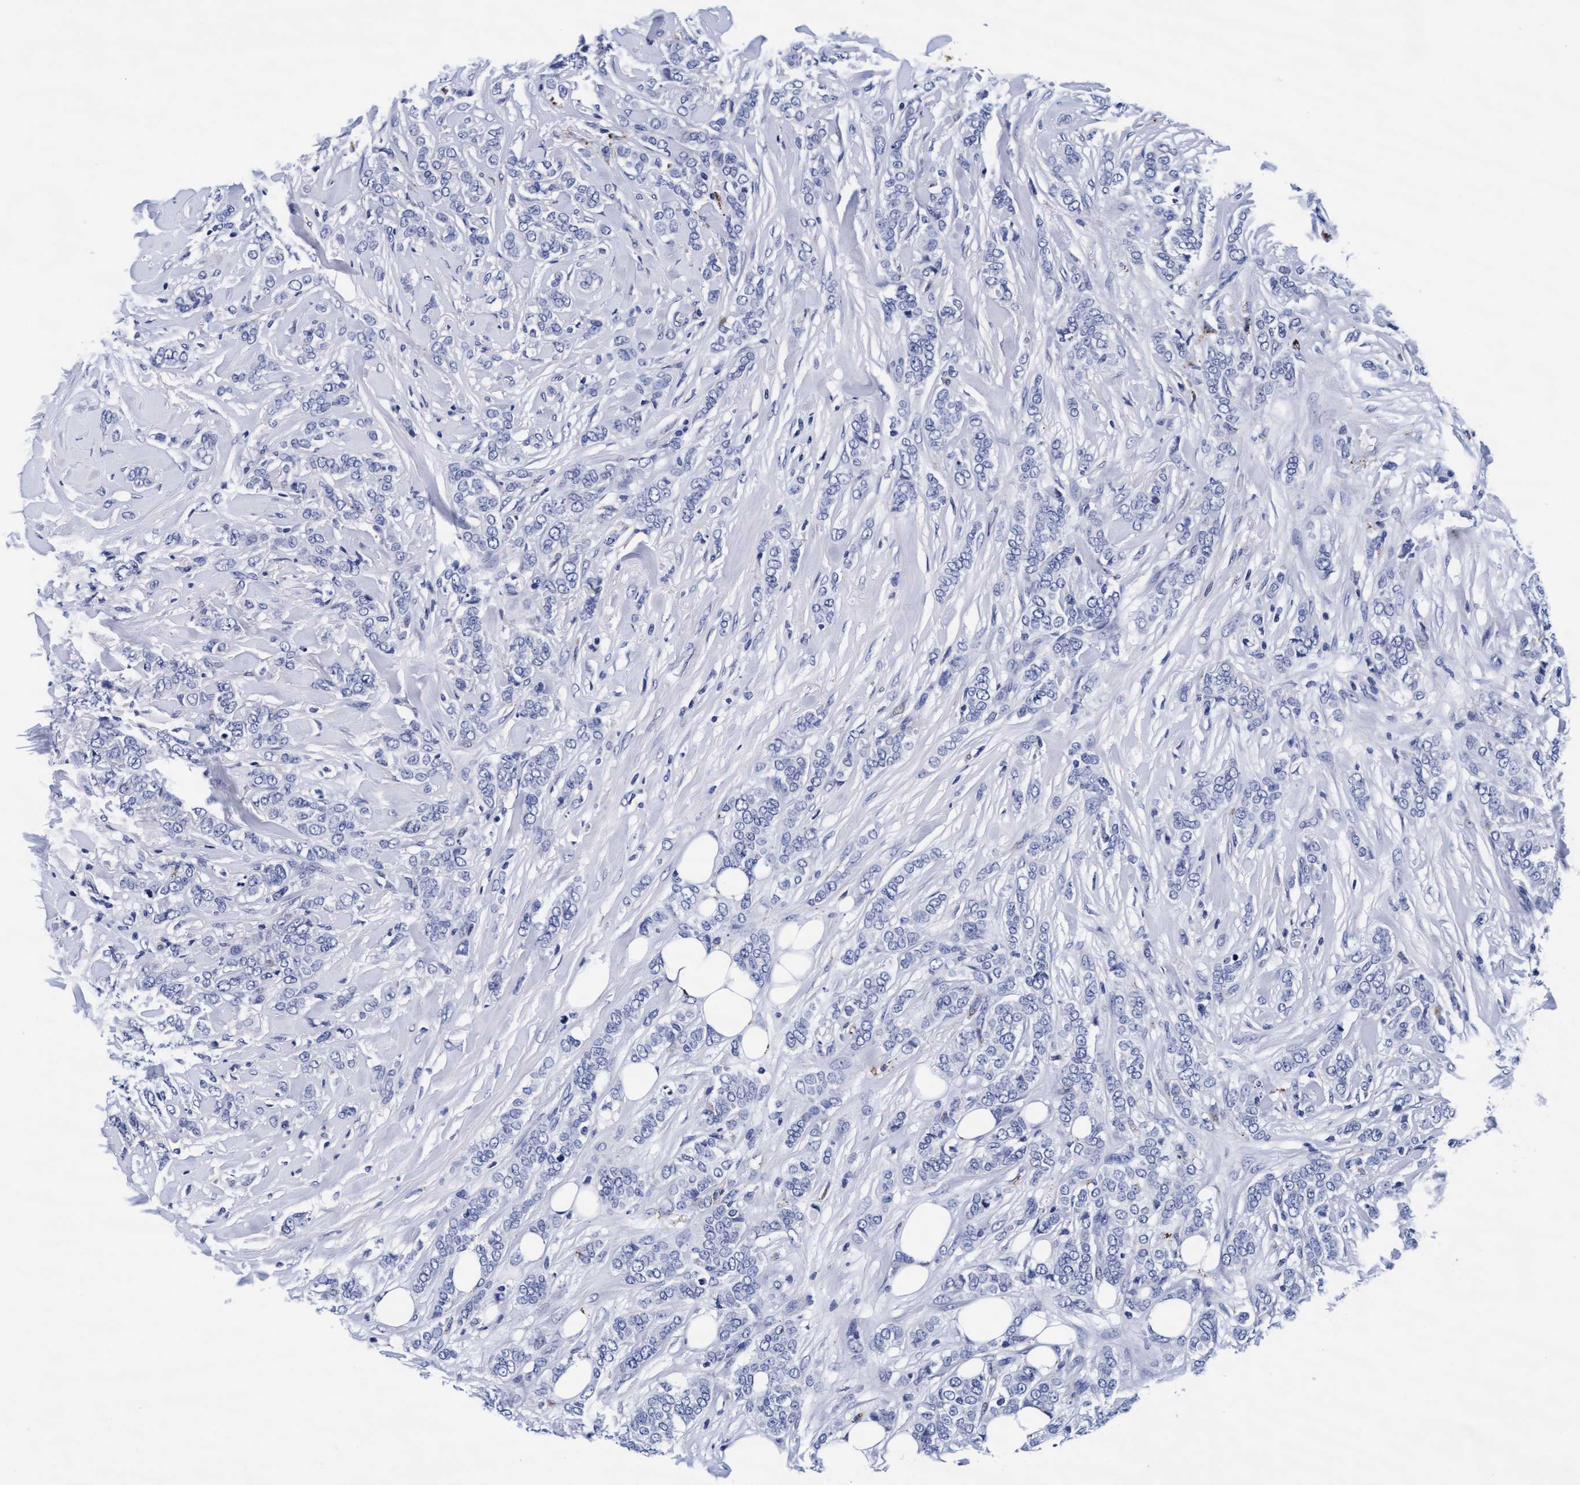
{"staining": {"intensity": "negative", "quantity": "none", "location": "none"}, "tissue": "breast cancer", "cell_type": "Tumor cells", "image_type": "cancer", "snomed": [{"axis": "morphology", "description": "Lobular carcinoma"}, {"axis": "topography", "description": "Skin"}, {"axis": "topography", "description": "Breast"}], "caption": "The immunohistochemistry (IHC) micrograph has no significant expression in tumor cells of breast cancer tissue.", "gene": "ARSG", "patient": {"sex": "female", "age": 46}}